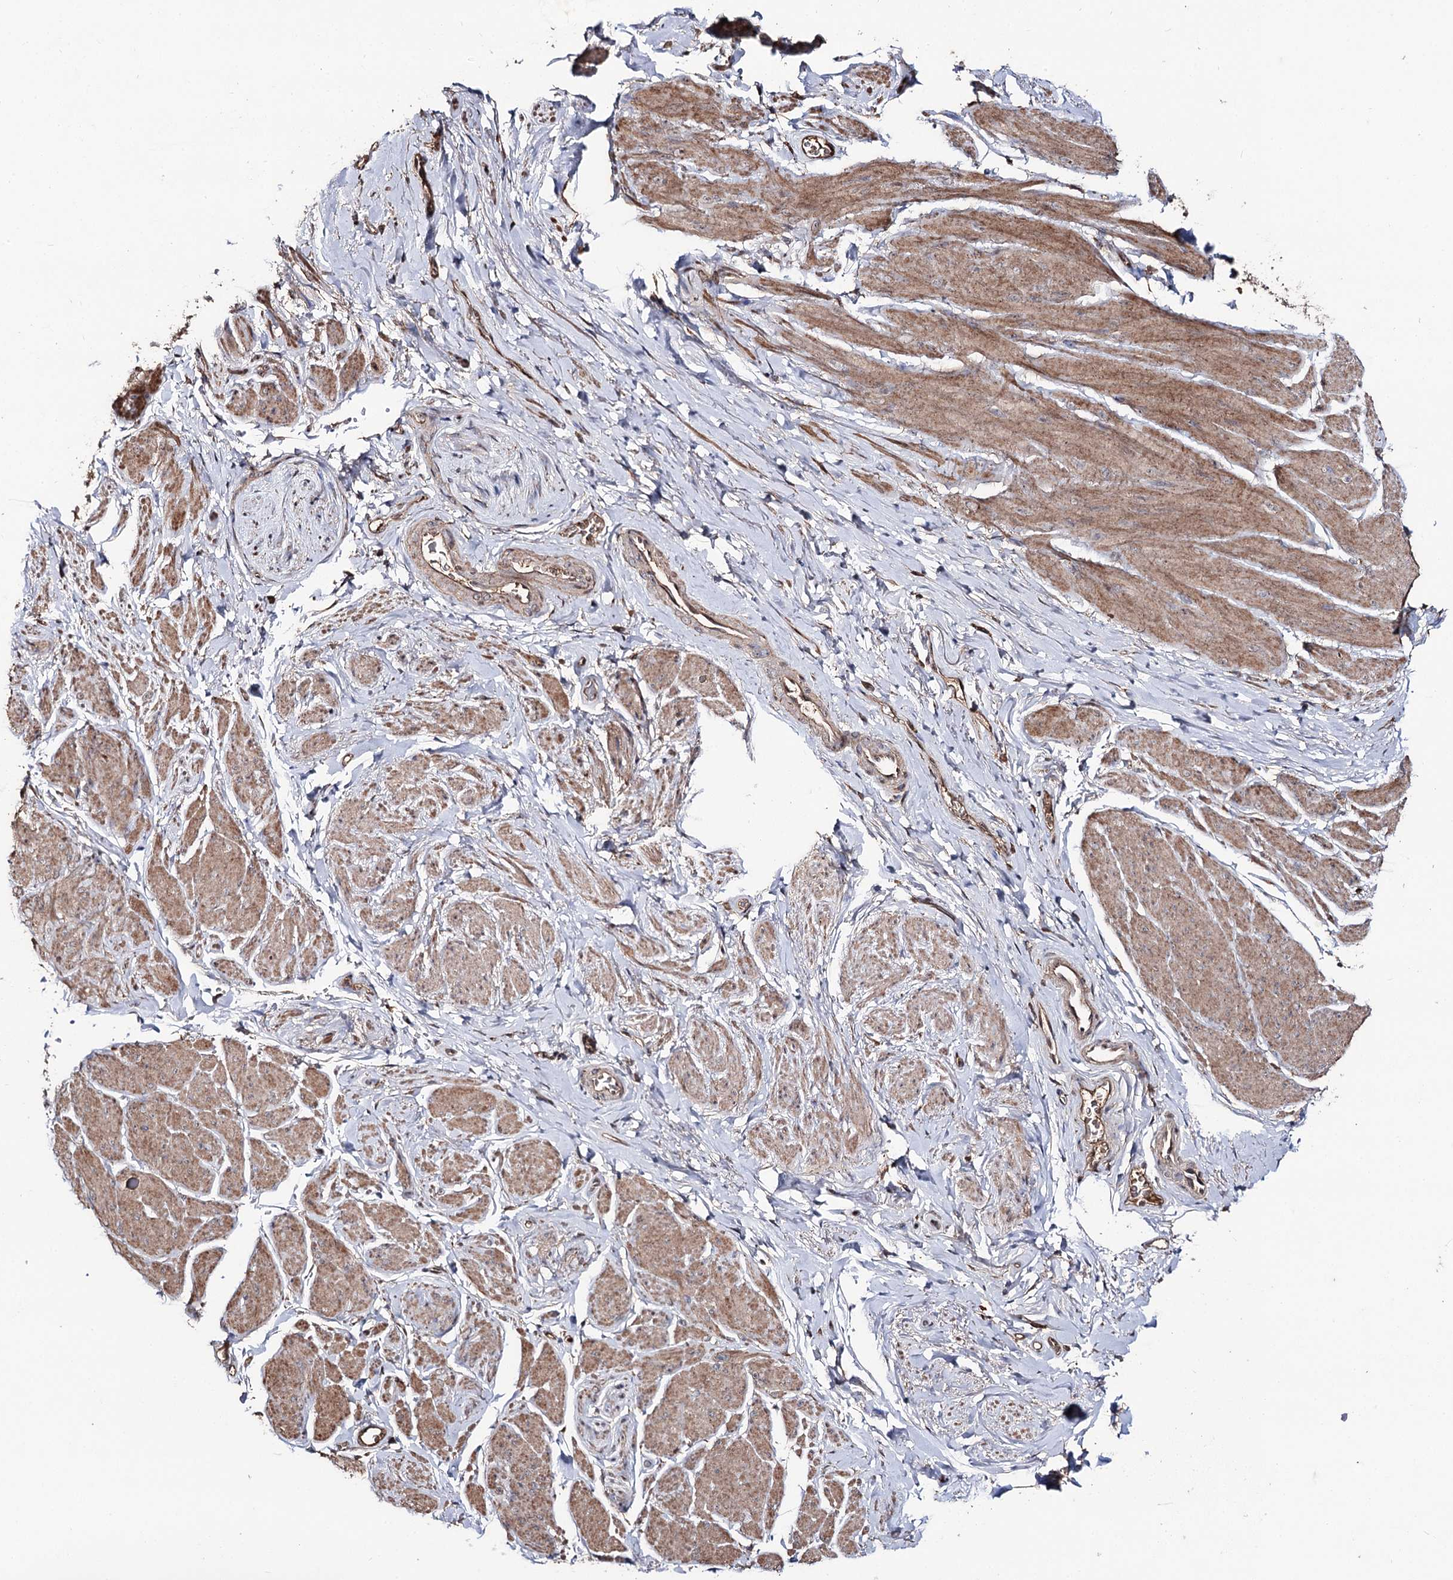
{"staining": {"intensity": "moderate", "quantity": "25%-75%", "location": "cytoplasmic/membranous"}, "tissue": "smooth muscle", "cell_type": "Smooth muscle cells", "image_type": "normal", "snomed": [{"axis": "morphology", "description": "Normal tissue, NOS"}, {"axis": "topography", "description": "Smooth muscle"}, {"axis": "topography", "description": "Peripheral nerve tissue"}], "caption": "A brown stain highlights moderate cytoplasmic/membranous expression of a protein in smooth muscle cells of unremarkable smooth muscle. (DAB = brown stain, brightfield microscopy at high magnification).", "gene": "FAM53B", "patient": {"sex": "male", "age": 69}}